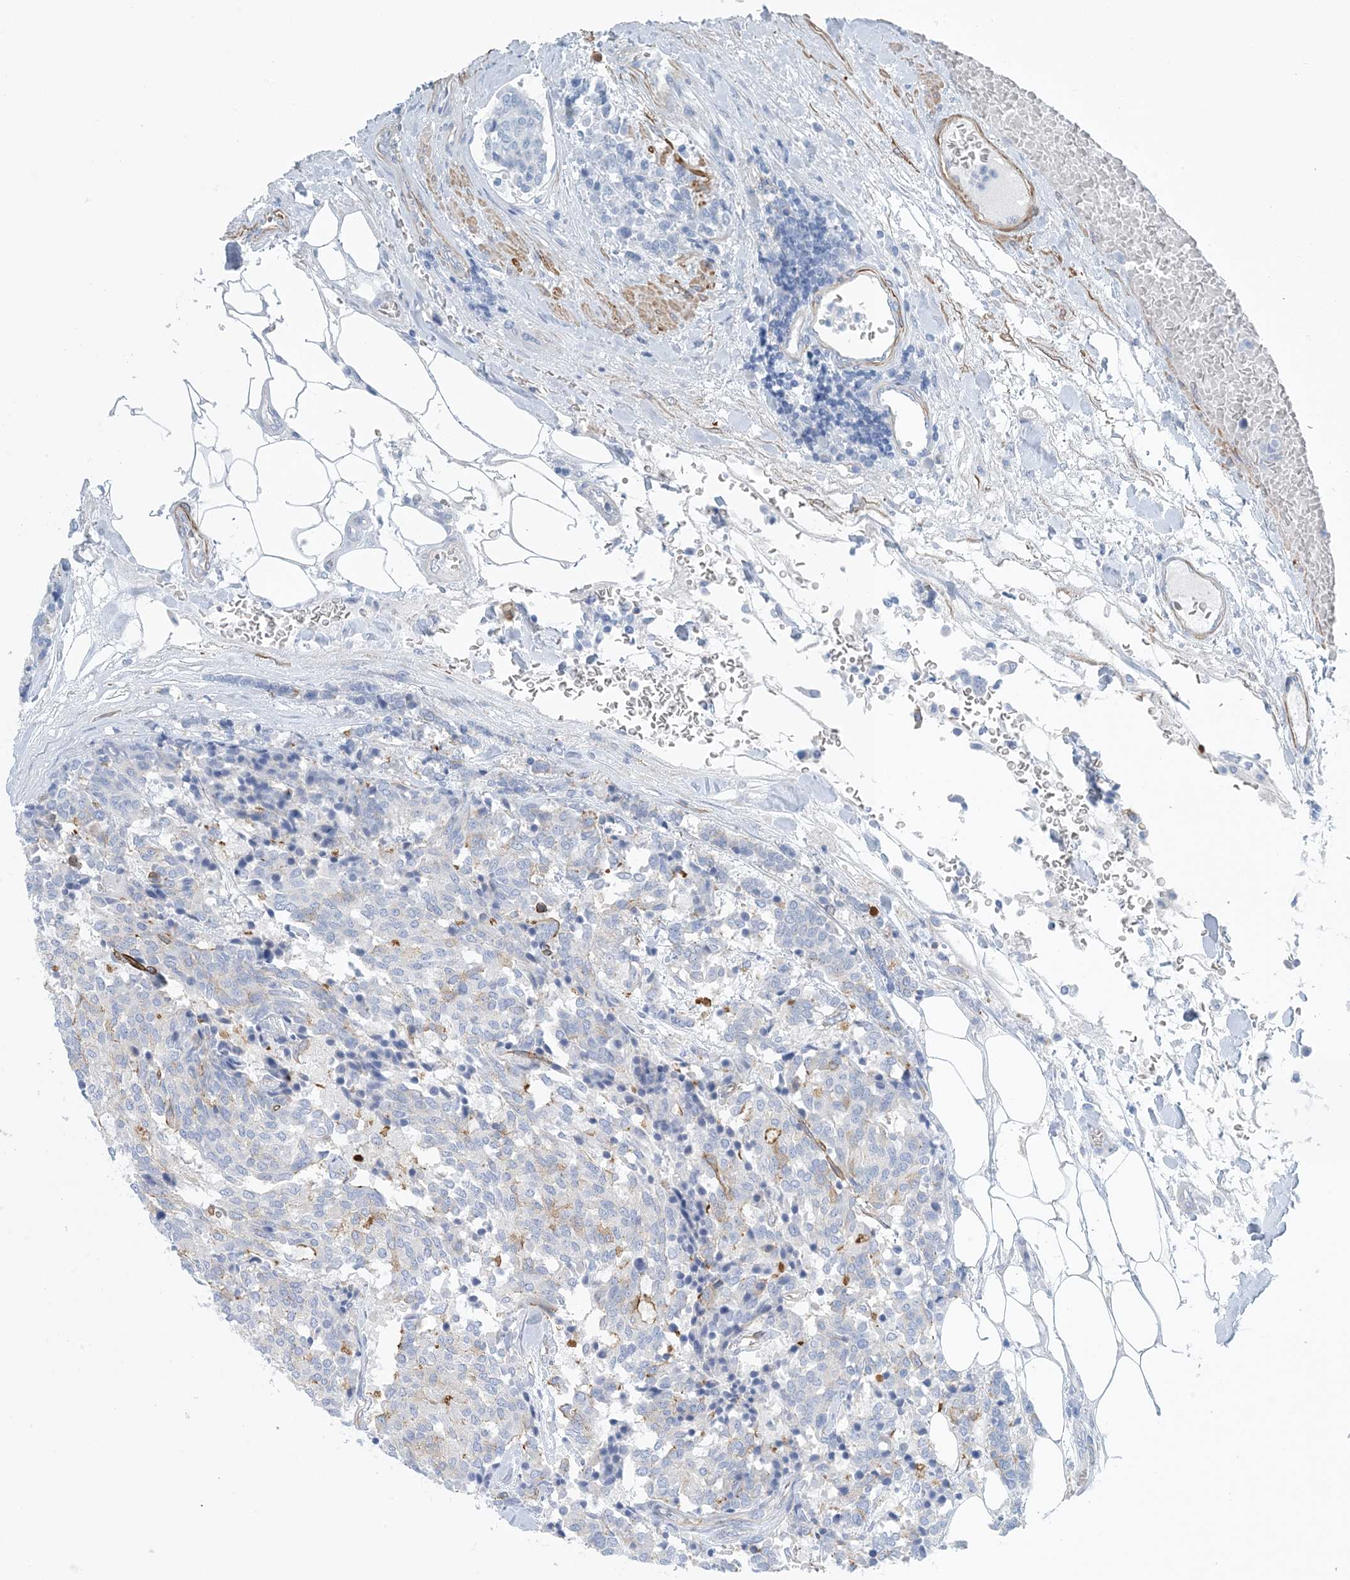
{"staining": {"intensity": "weak", "quantity": "<25%", "location": "cytoplasmic/membranous"}, "tissue": "carcinoid", "cell_type": "Tumor cells", "image_type": "cancer", "snomed": [{"axis": "morphology", "description": "Carcinoid, malignant, NOS"}, {"axis": "topography", "description": "Pancreas"}], "caption": "This image is of carcinoid stained with IHC to label a protein in brown with the nuclei are counter-stained blue. There is no staining in tumor cells.", "gene": "SHANK1", "patient": {"sex": "female", "age": 54}}